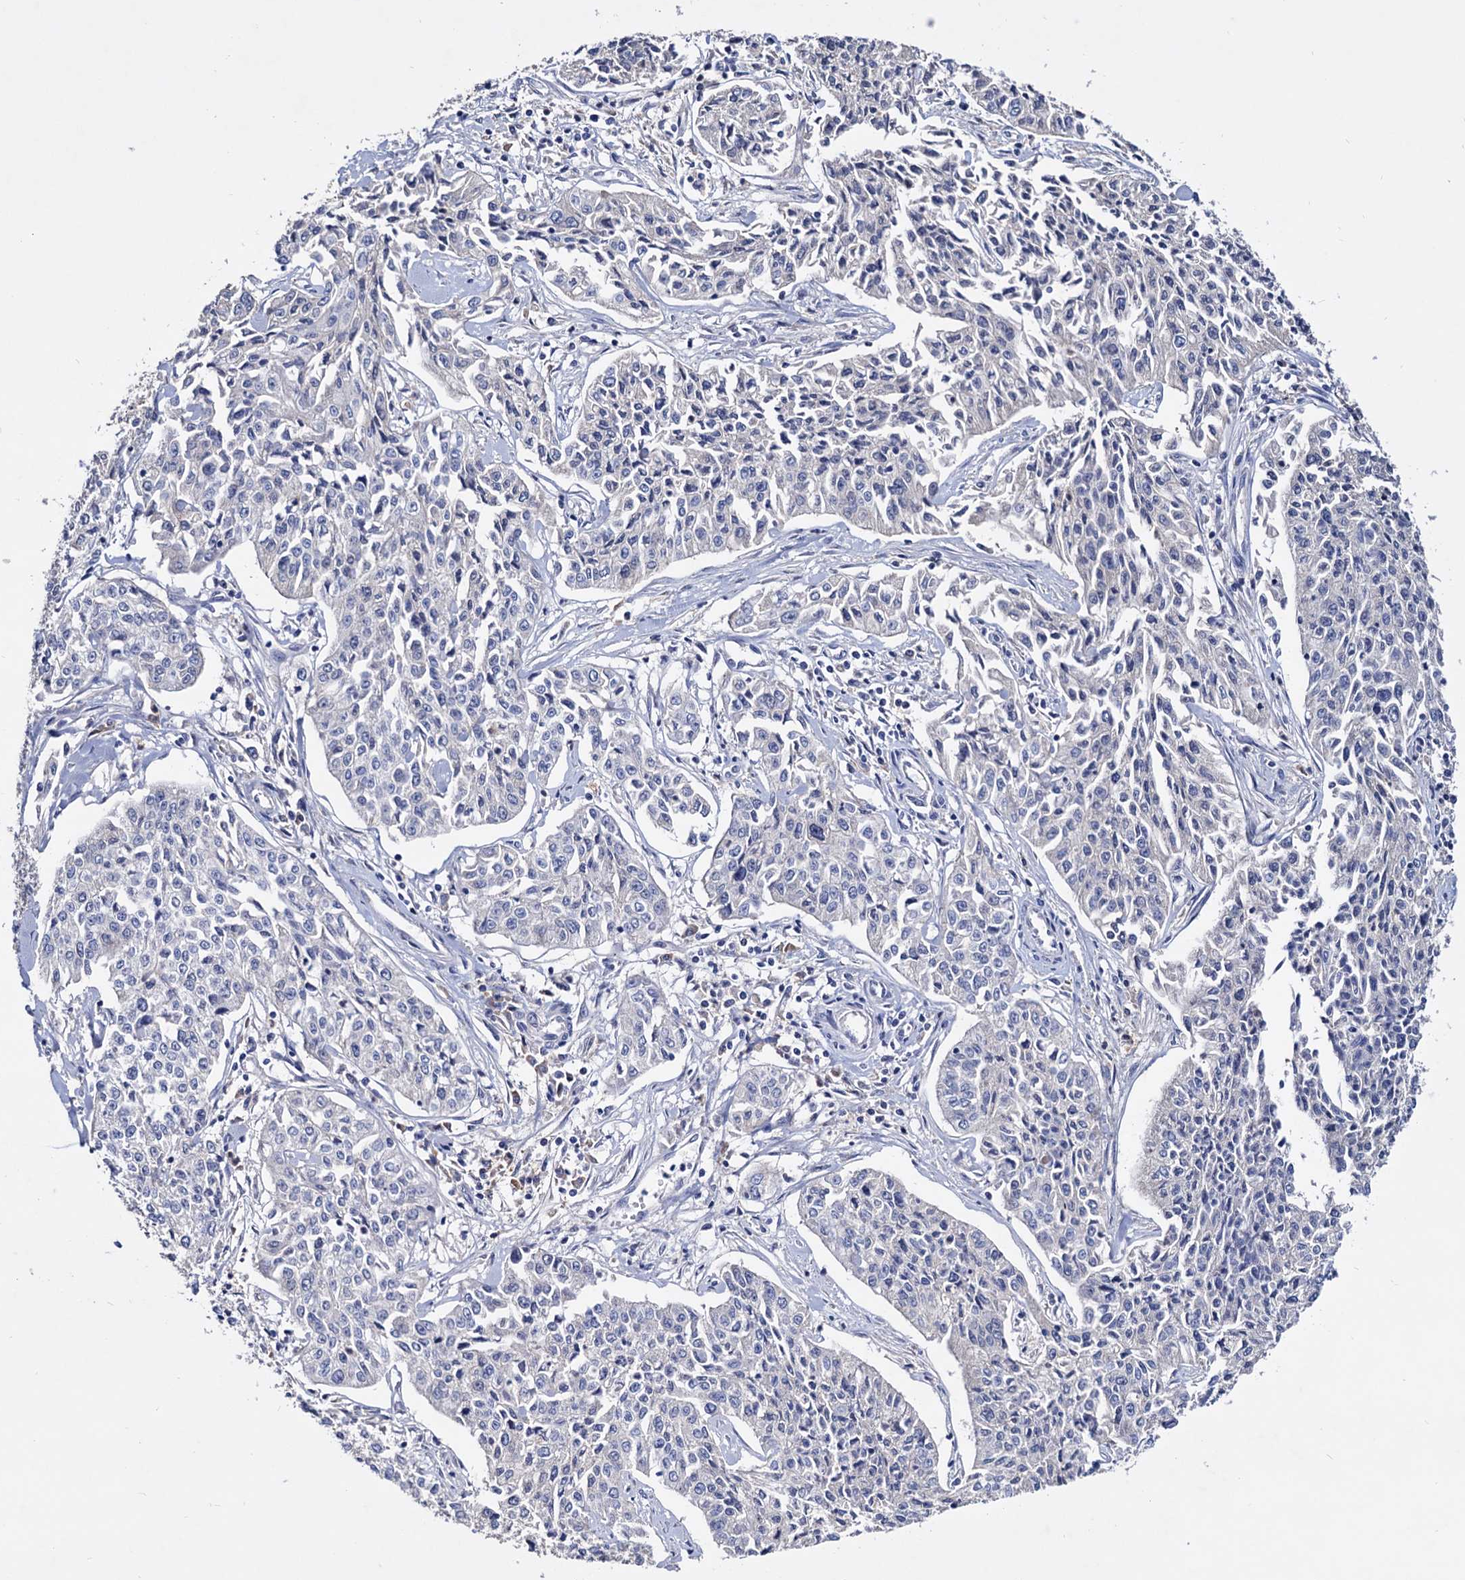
{"staining": {"intensity": "negative", "quantity": "none", "location": "none"}, "tissue": "cervical cancer", "cell_type": "Tumor cells", "image_type": "cancer", "snomed": [{"axis": "morphology", "description": "Squamous cell carcinoma, NOS"}, {"axis": "topography", "description": "Cervix"}], "caption": "A photomicrograph of human squamous cell carcinoma (cervical) is negative for staining in tumor cells. (DAB IHC with hematoxylin counter stain).", "gene": "NPAS4", "patient": {"sex": "female", "age": 35}}